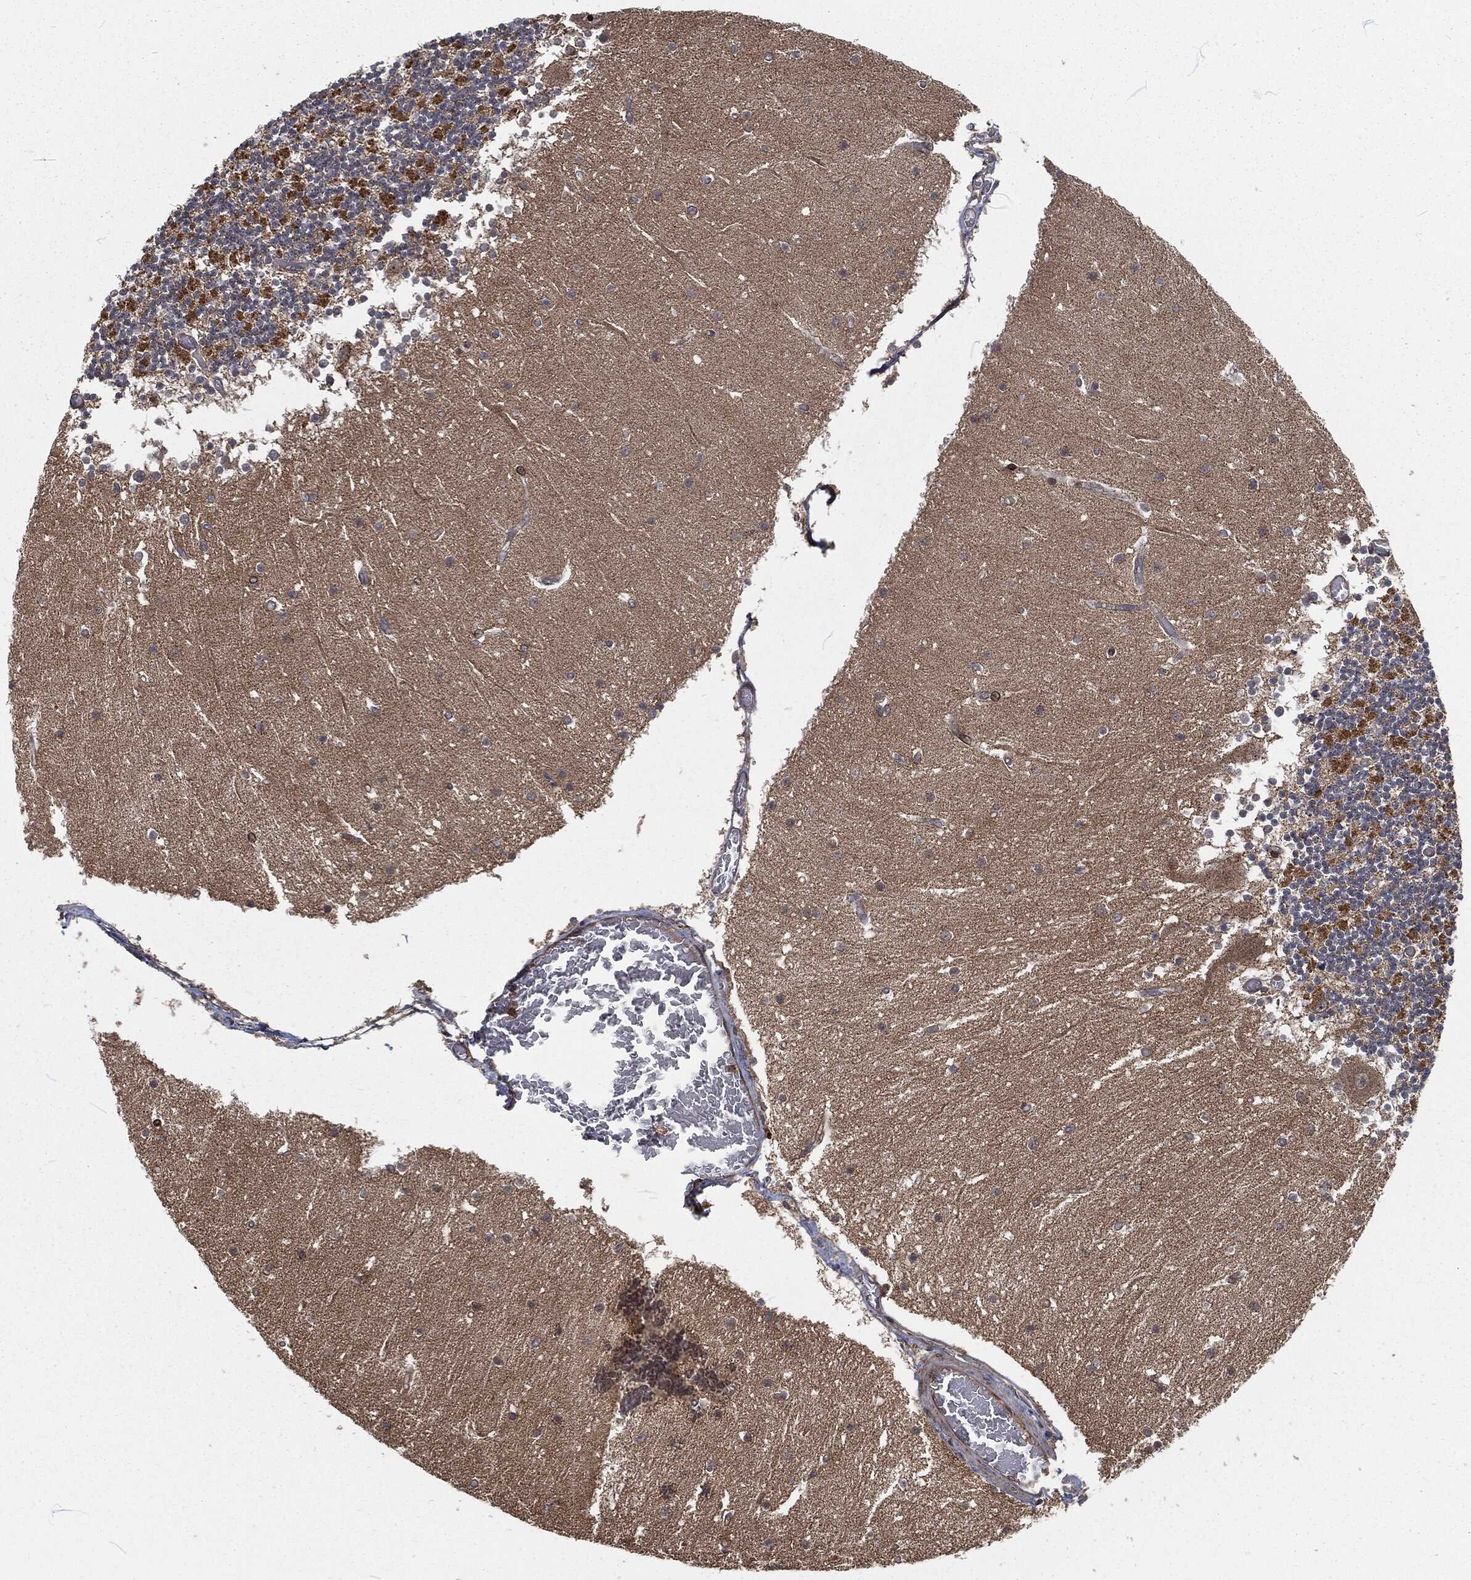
{"staining": {"intensity": "negative", "quantity": "none", "location": "none"}, "tissue": "cerebellum", "cell_type": "Cells in granular layer", "image_type": "normal", "snomed": [{"axis": "morphology", "description": "Normal tissue, NOS"}, {"axis": "topography", "description": "Cerebellum"}], "caption": "High power microscopy photomicrograph of an immunohistochemistry (IHC) photomicrograph of normal cerebellum, revealing no significant expression in cells in granular layer.", "gene": "RFTN1", "patient": {"sex": "female", "age": 28}}